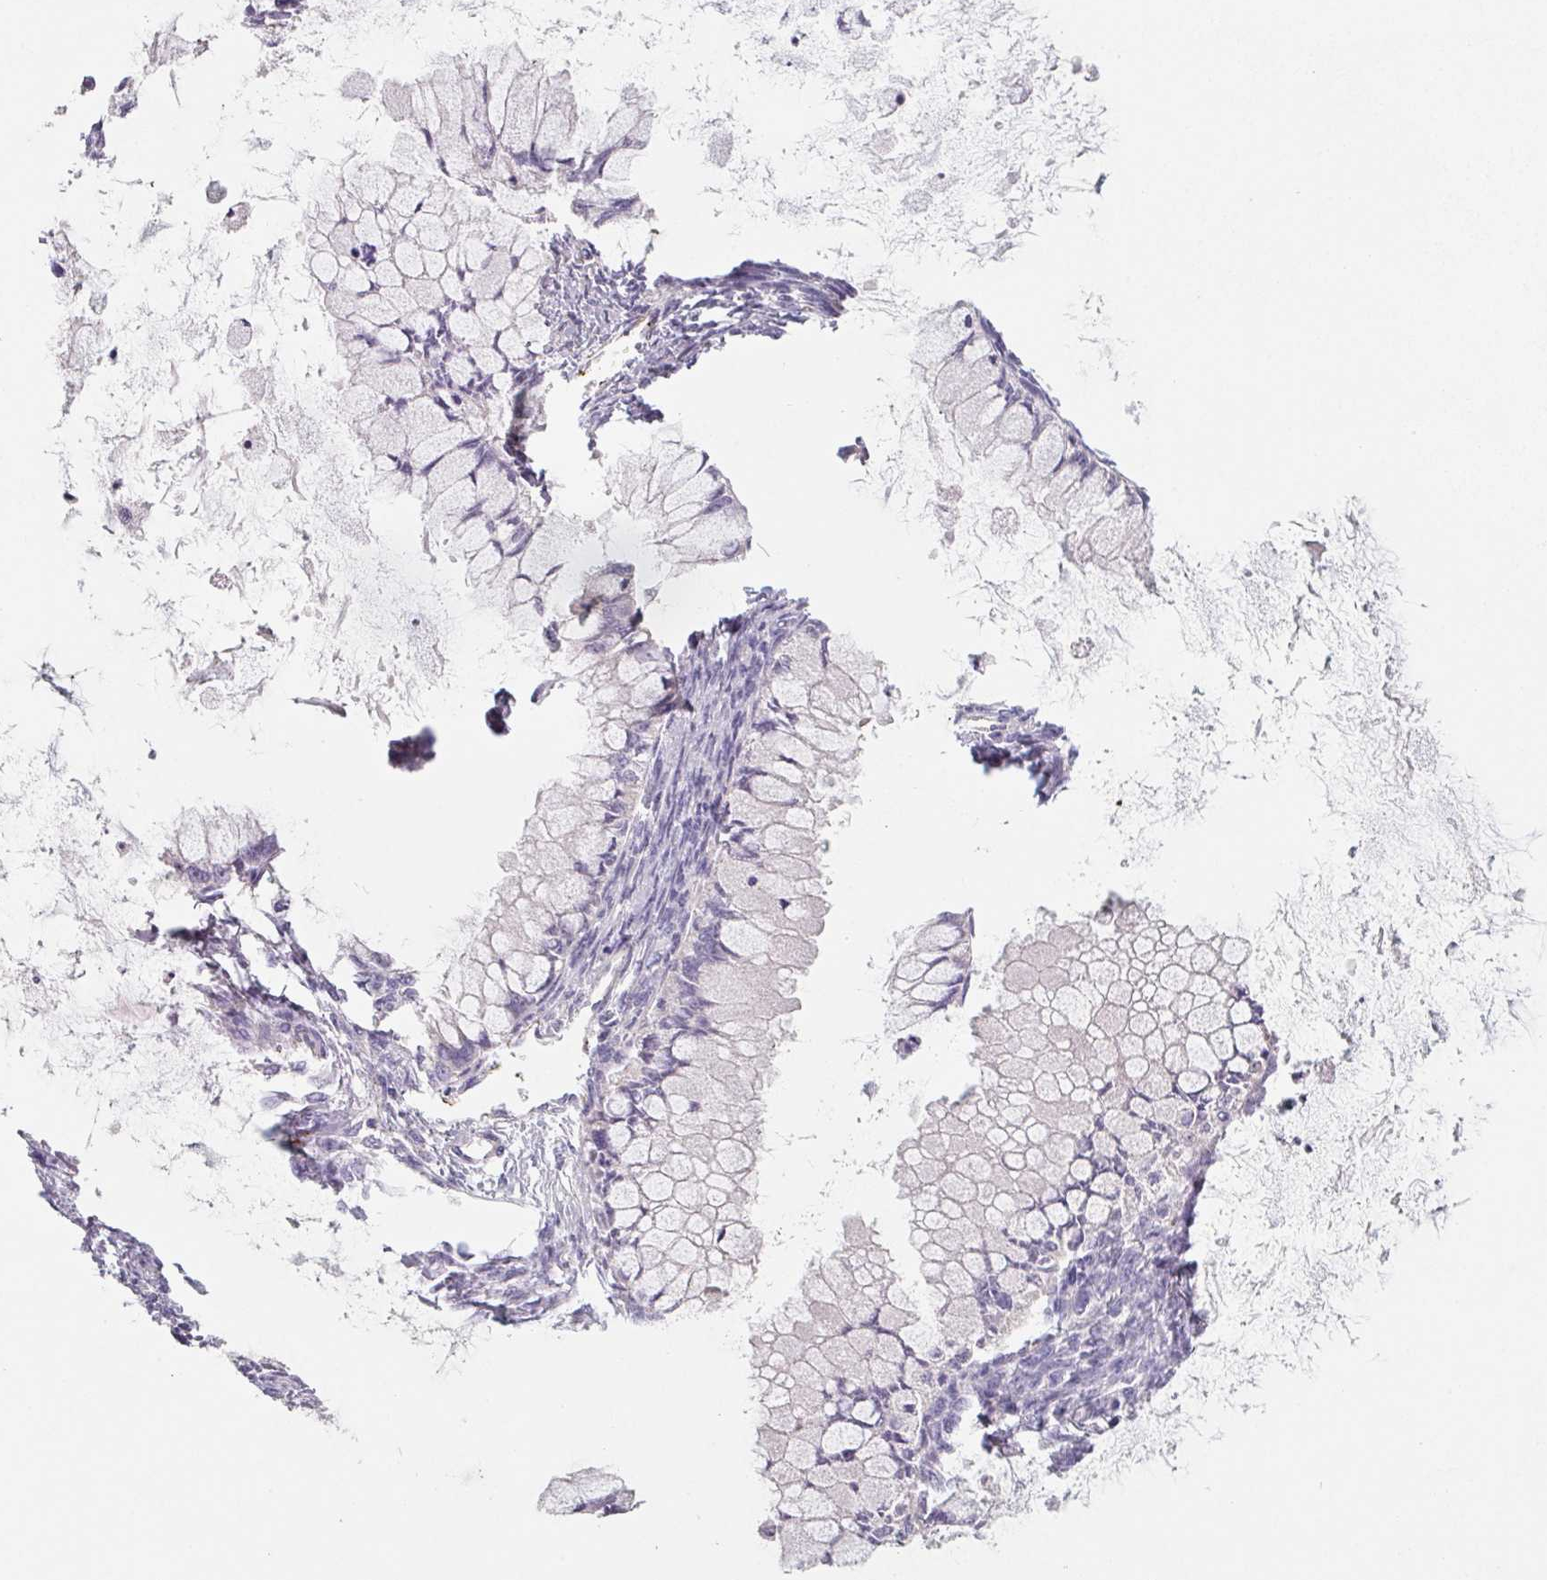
{"staining": {"intensity": "negative", "quantity": "none", "location": "none"}, "tissue": "ovarian cancer", "cell_type": "Tumor cells", "image_type": "cancer", "snomed": [{"axis": "morphology", "description": "Cystadenocarcinoma, mucinous, NOS"}, {"axis": "topography", "description": "Ovary"}], "caption": "Ovarian cancer stained for a protein using IHC reveals no staining tumor cells.", "gene": "LPA", "patient": {"sex": "female", "age": 34}}